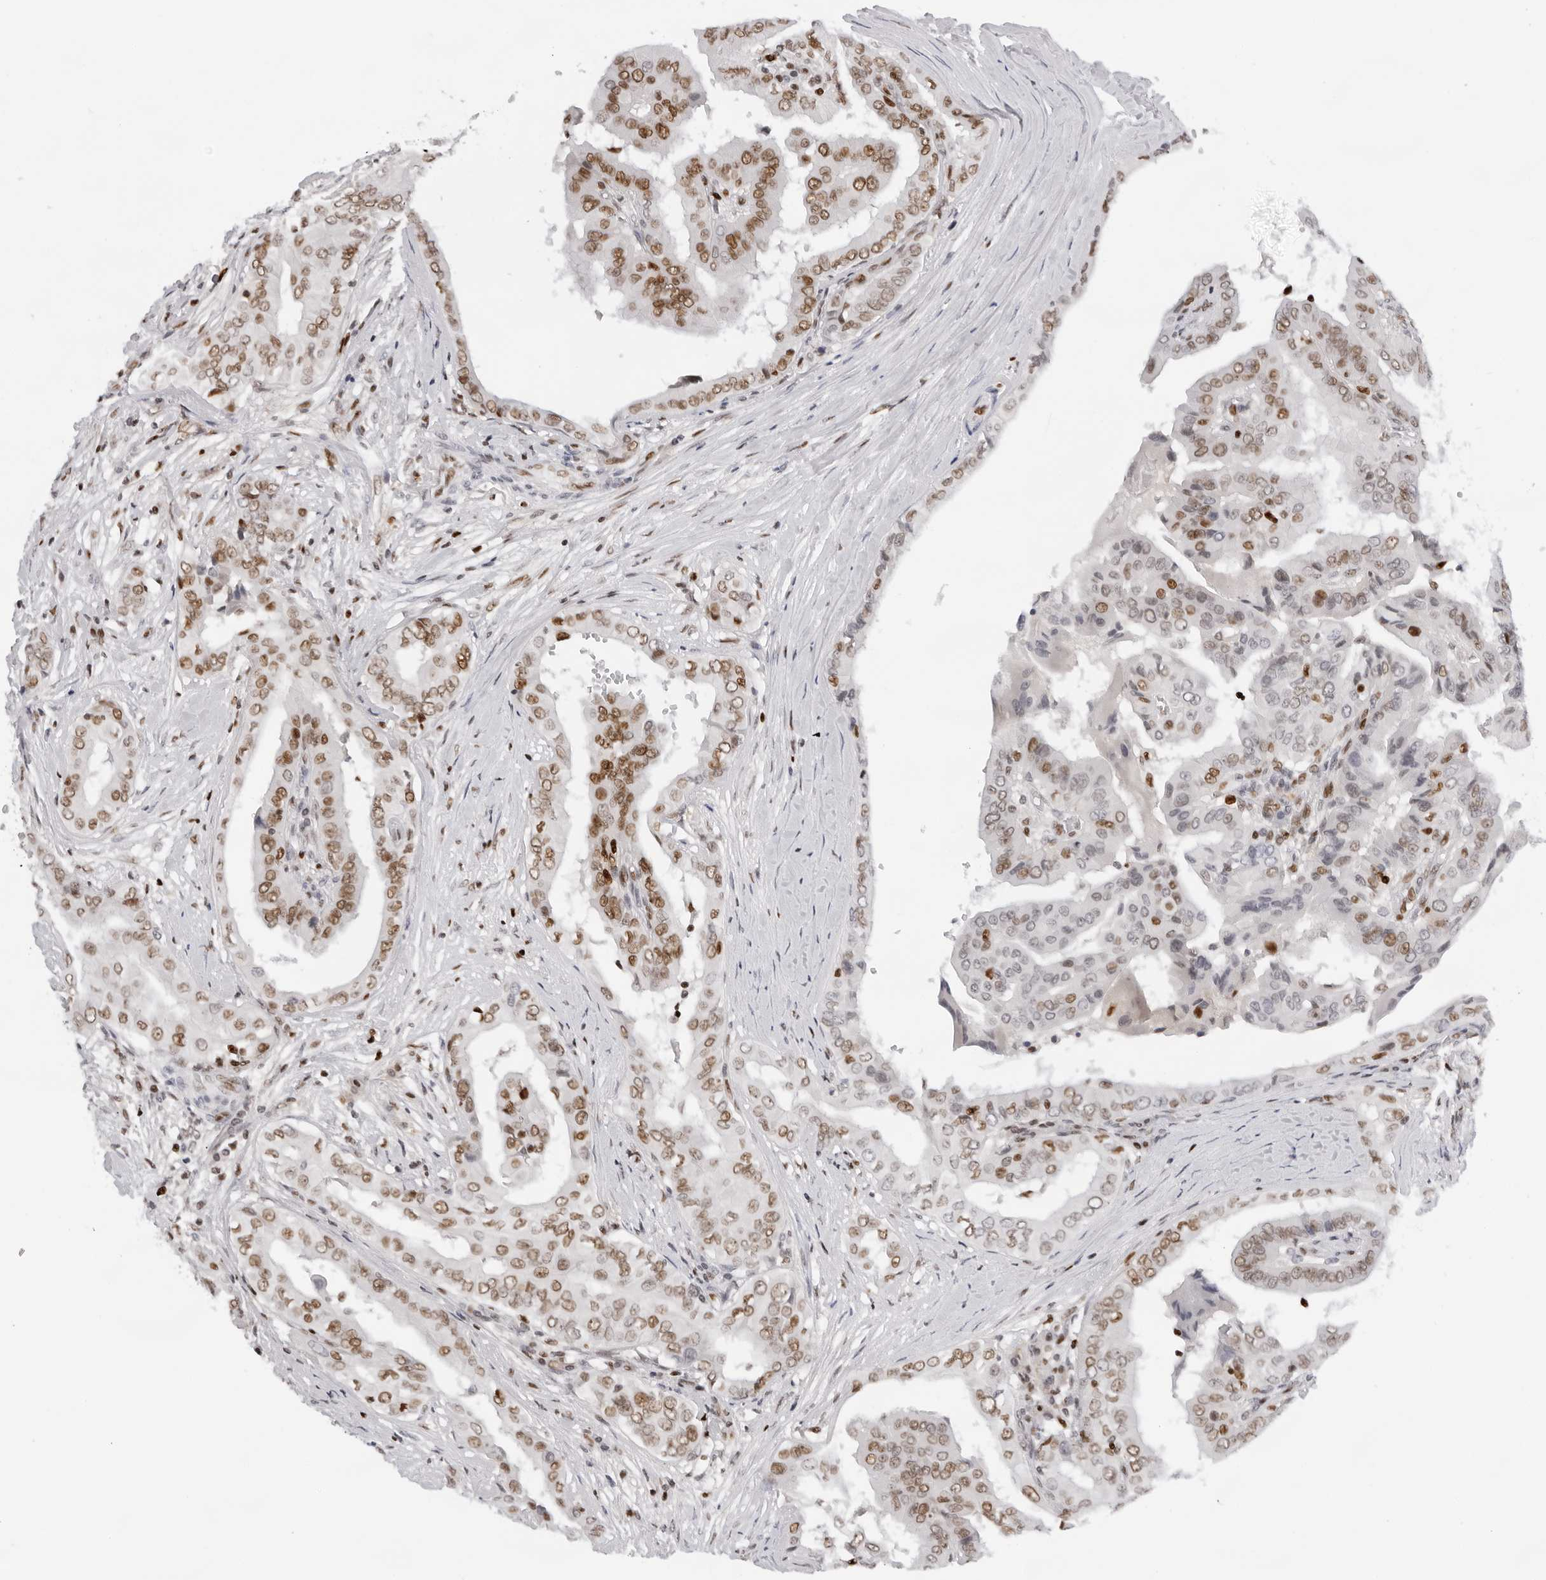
{"staining": {"intensity": "moderate", "quantity": ">75%", "location": "nuclear"}, "tissue": "thyroid cancer", "cell_type": "Tumor cells", "image_type": "cancer", "snomed": [{"axis": "morphology", "description": "Papillary adenocarcinoma, NOS"}, {"axis": "topography", "description": "Thyroid gland"}], "caption": "A brown stain labels moderate nuclear positivity of a protein in human thyroid cancer (papillary adenocarcinoma) tumor cells.", "gene": "OGG1", "patient": {"sex": "male", "age": 33}}